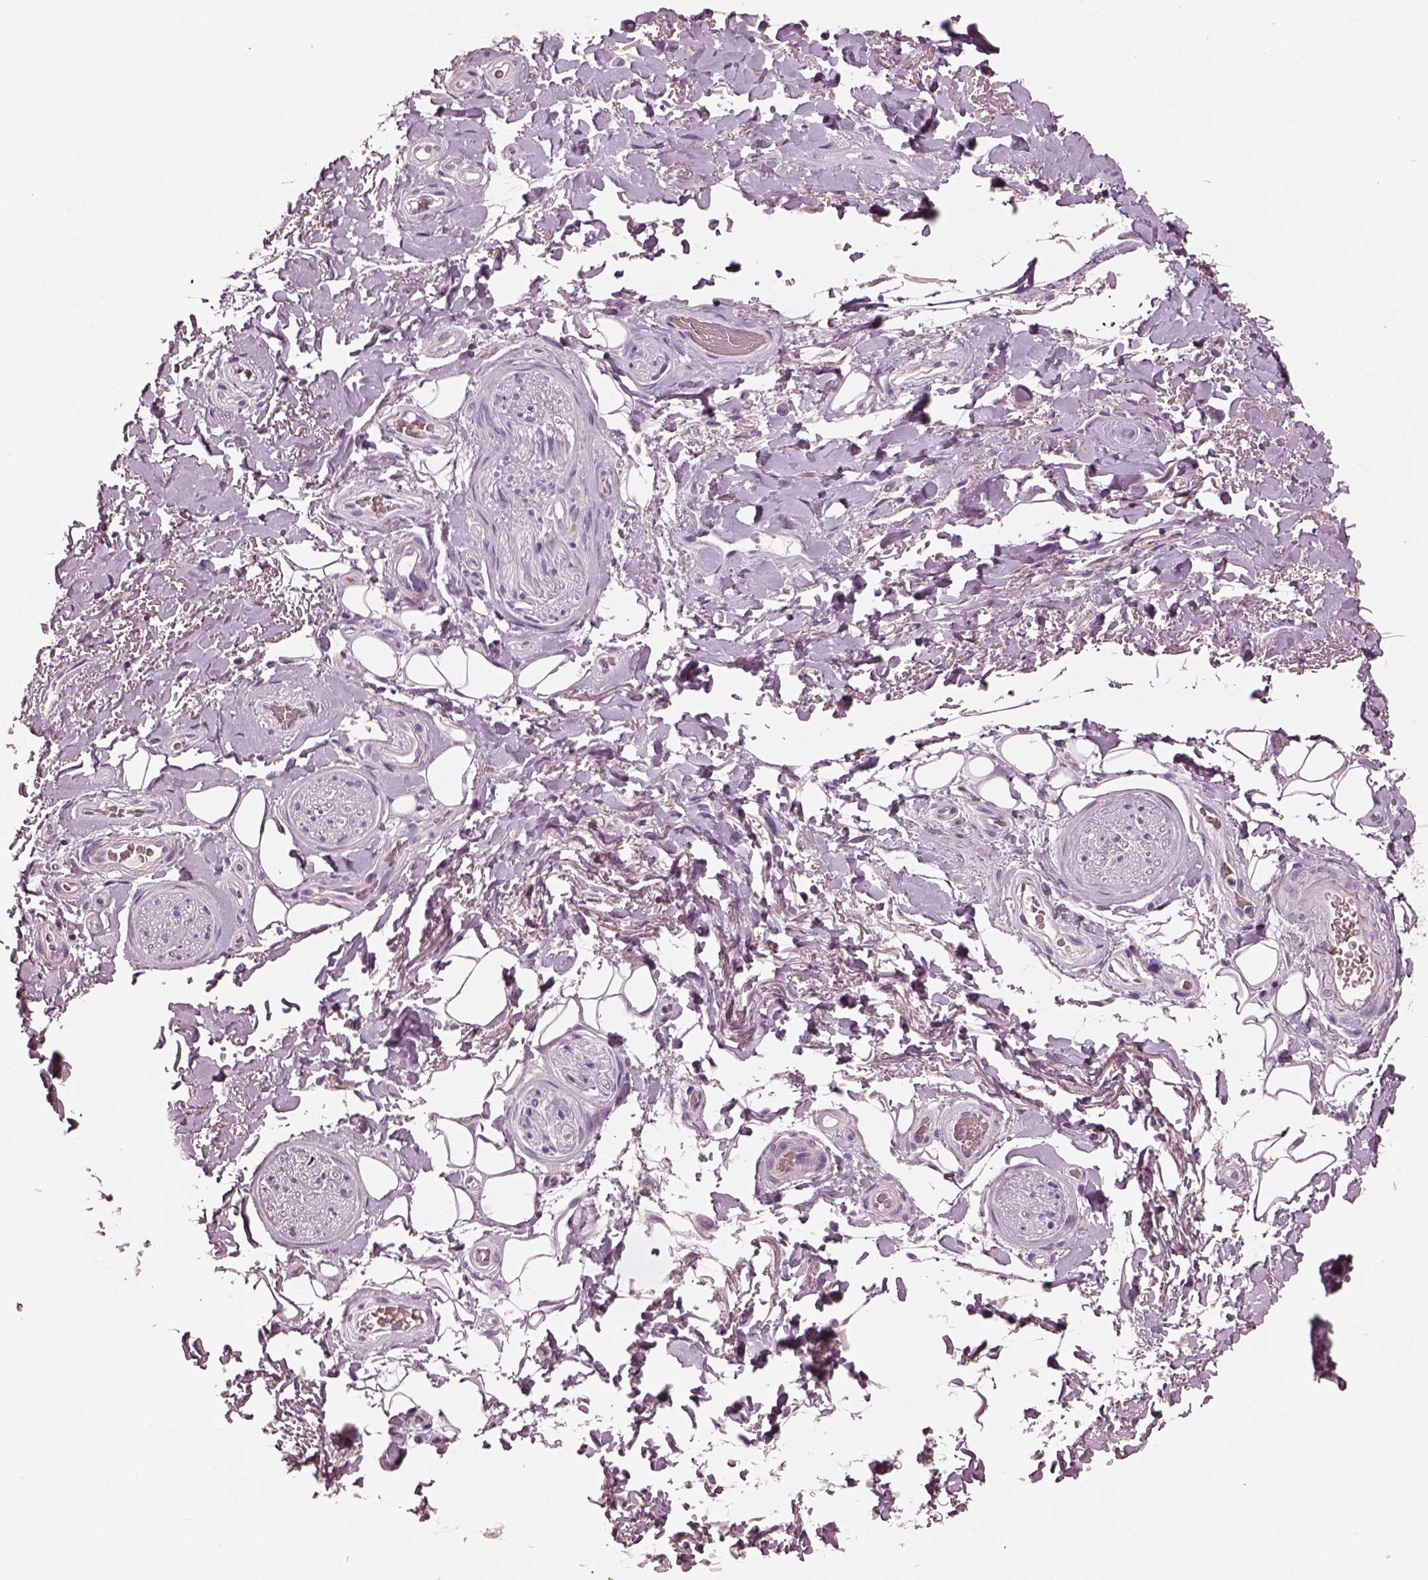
{"staining": {"intensity": "negative", "quantity": "none", "location": "none"}, "tissue": "adipose tissue", "cell_type": "Adipocytes", "image_type": "normal", "snomed": [{"axis": "morphology", "description": "Normal tissue, NOS"}, {"axis": "topography", "description": "Anal"}, {"axis": "topography", "description": "Peripheral nerve tissue"}], "caption": "An immunohistochemistry (IHC) micrograph of normal adipose tissue is shown. There is no staining in adipocytes of adipose tissue.", "gene": "ELSPBP1", "patient": {"sex": "male", "age": 53}}